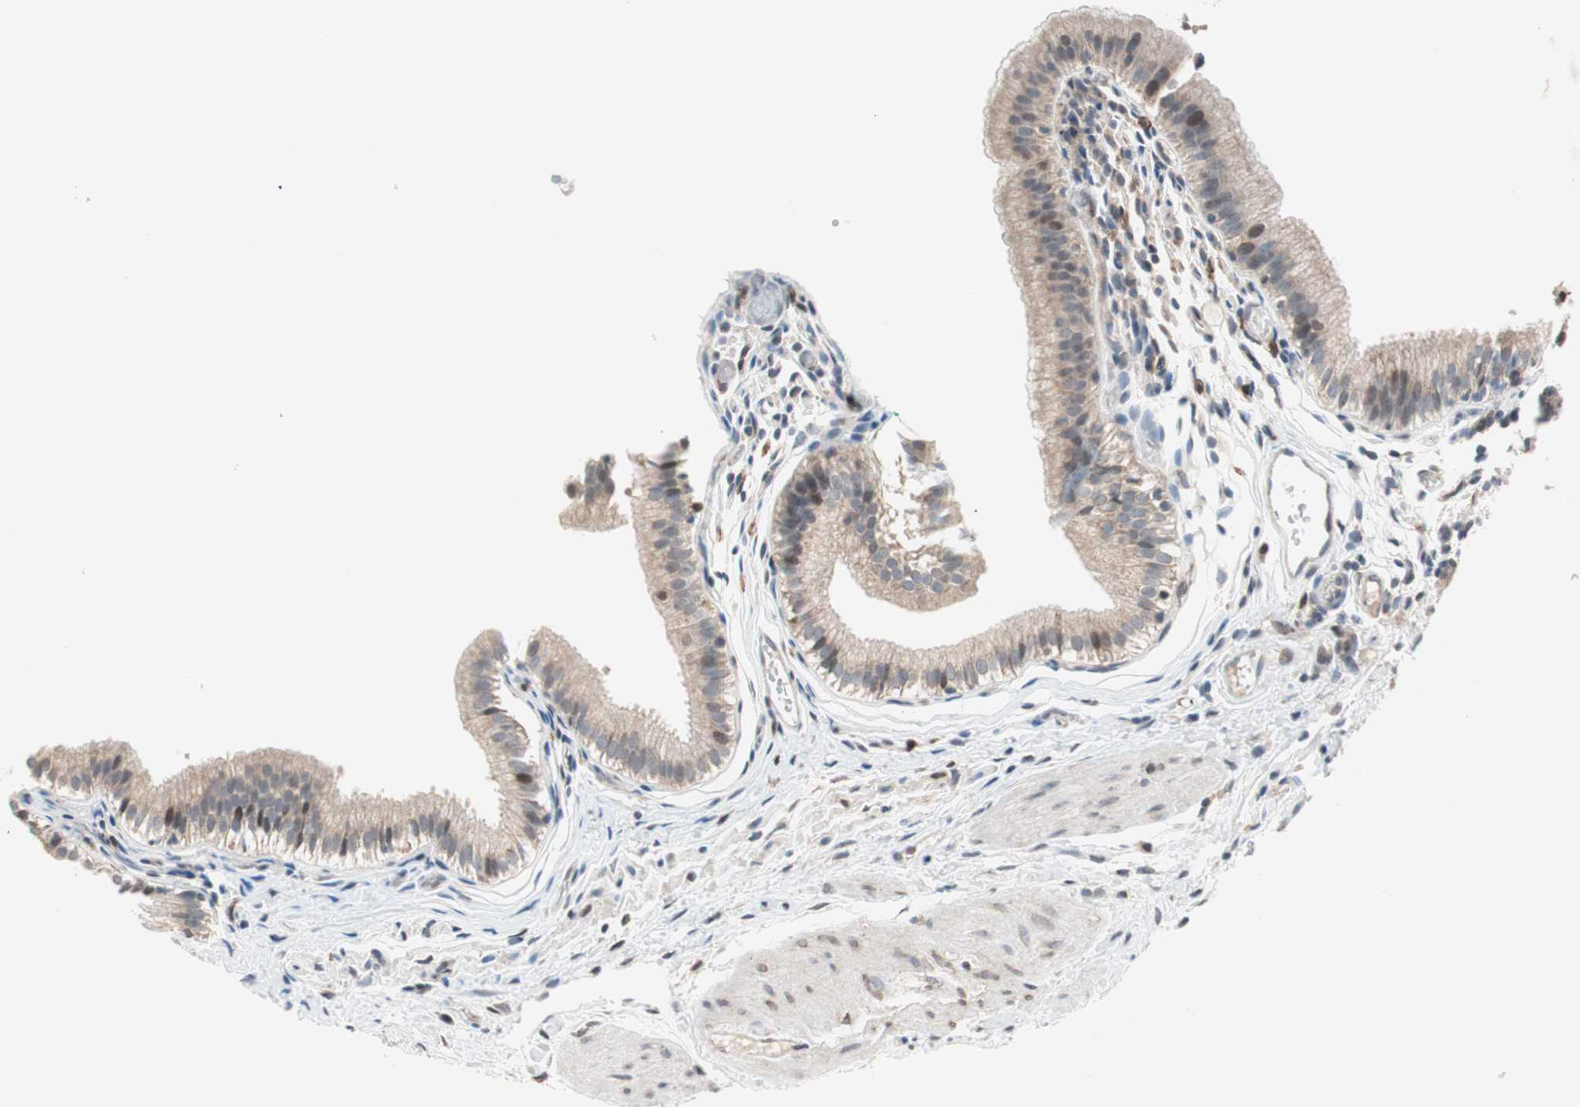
{"staining": {"intensity": "weak", "quantity": "25%-75%", "location": "cytoplasmic/membranous"}, "tissue": "gallbladder", "cell_type": "Glandular cells", "image_type": "normal", "snomed": [{"axis": "morphology", "description": "Normal tissue, NOS"}, {"axis": "topography", "description": "Gallbladder"}], "caption": "Weak cytoplasmic/membranous staining for a protein is present in approximately 25%-75% of glandular cells of benign gallbladder using immunohistochemistry.", "gene": "POLH", "patient": {"sex": "female", "age": 26}}